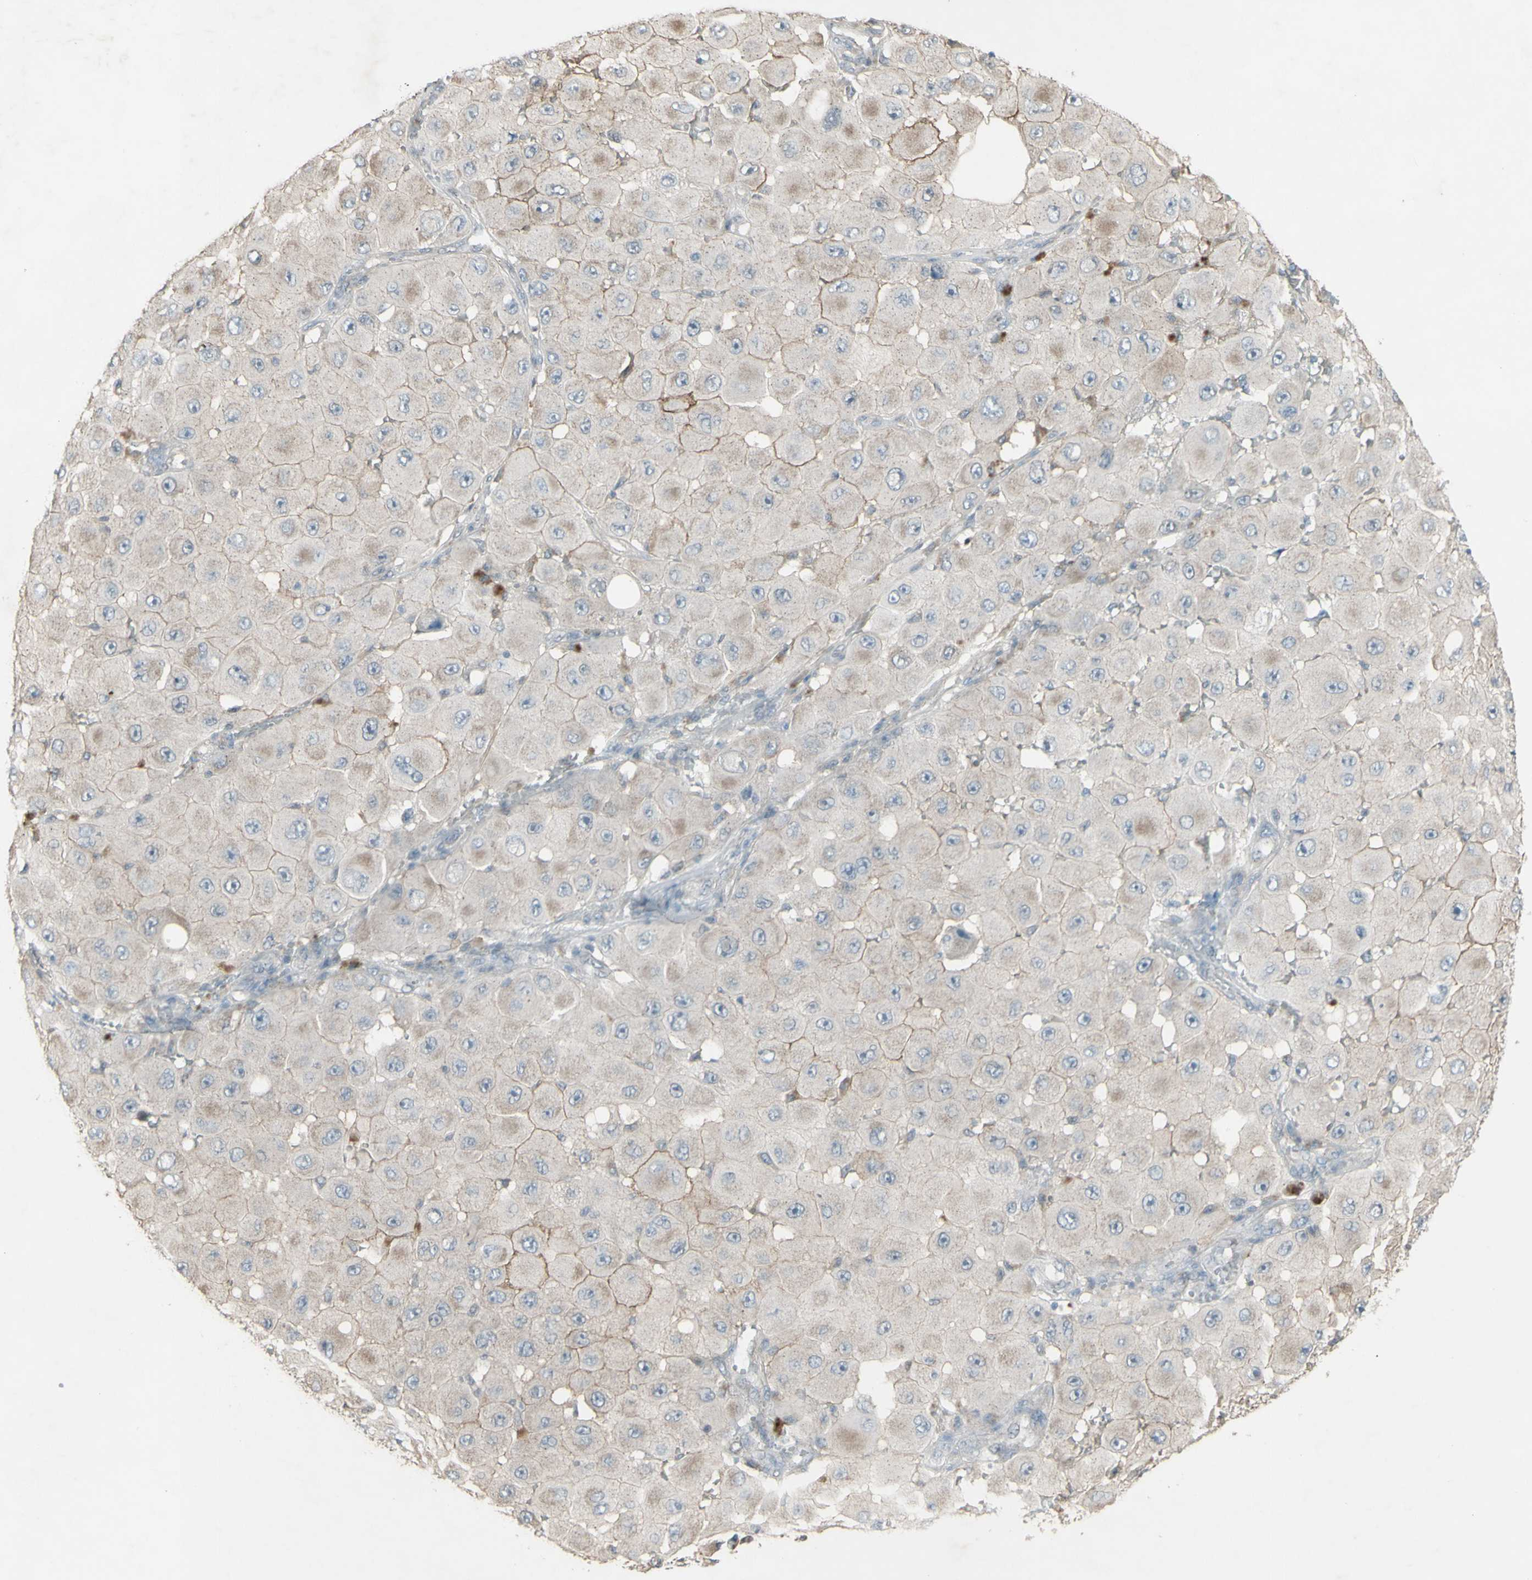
{"staining": {"intensity": "weak", "quantity": ">75%", "location": "cytoplasmic/membranous"}, "tissue": "melanoma", "cell_type": "Tumor cells", "image_type": "cancer", "snomed": [{"axis": "morphology", "description": "Malignant melanoma, NOS"}, {"axis": "topography", "description": "Skin"}], "caption": "Protein analysis of melanoma tissue shows weak cytoplasmic/membranous staining in approximately >75% of tumor cells.", "gene": "FXYD3", "patient": {"sex": "female", "age": 81}}